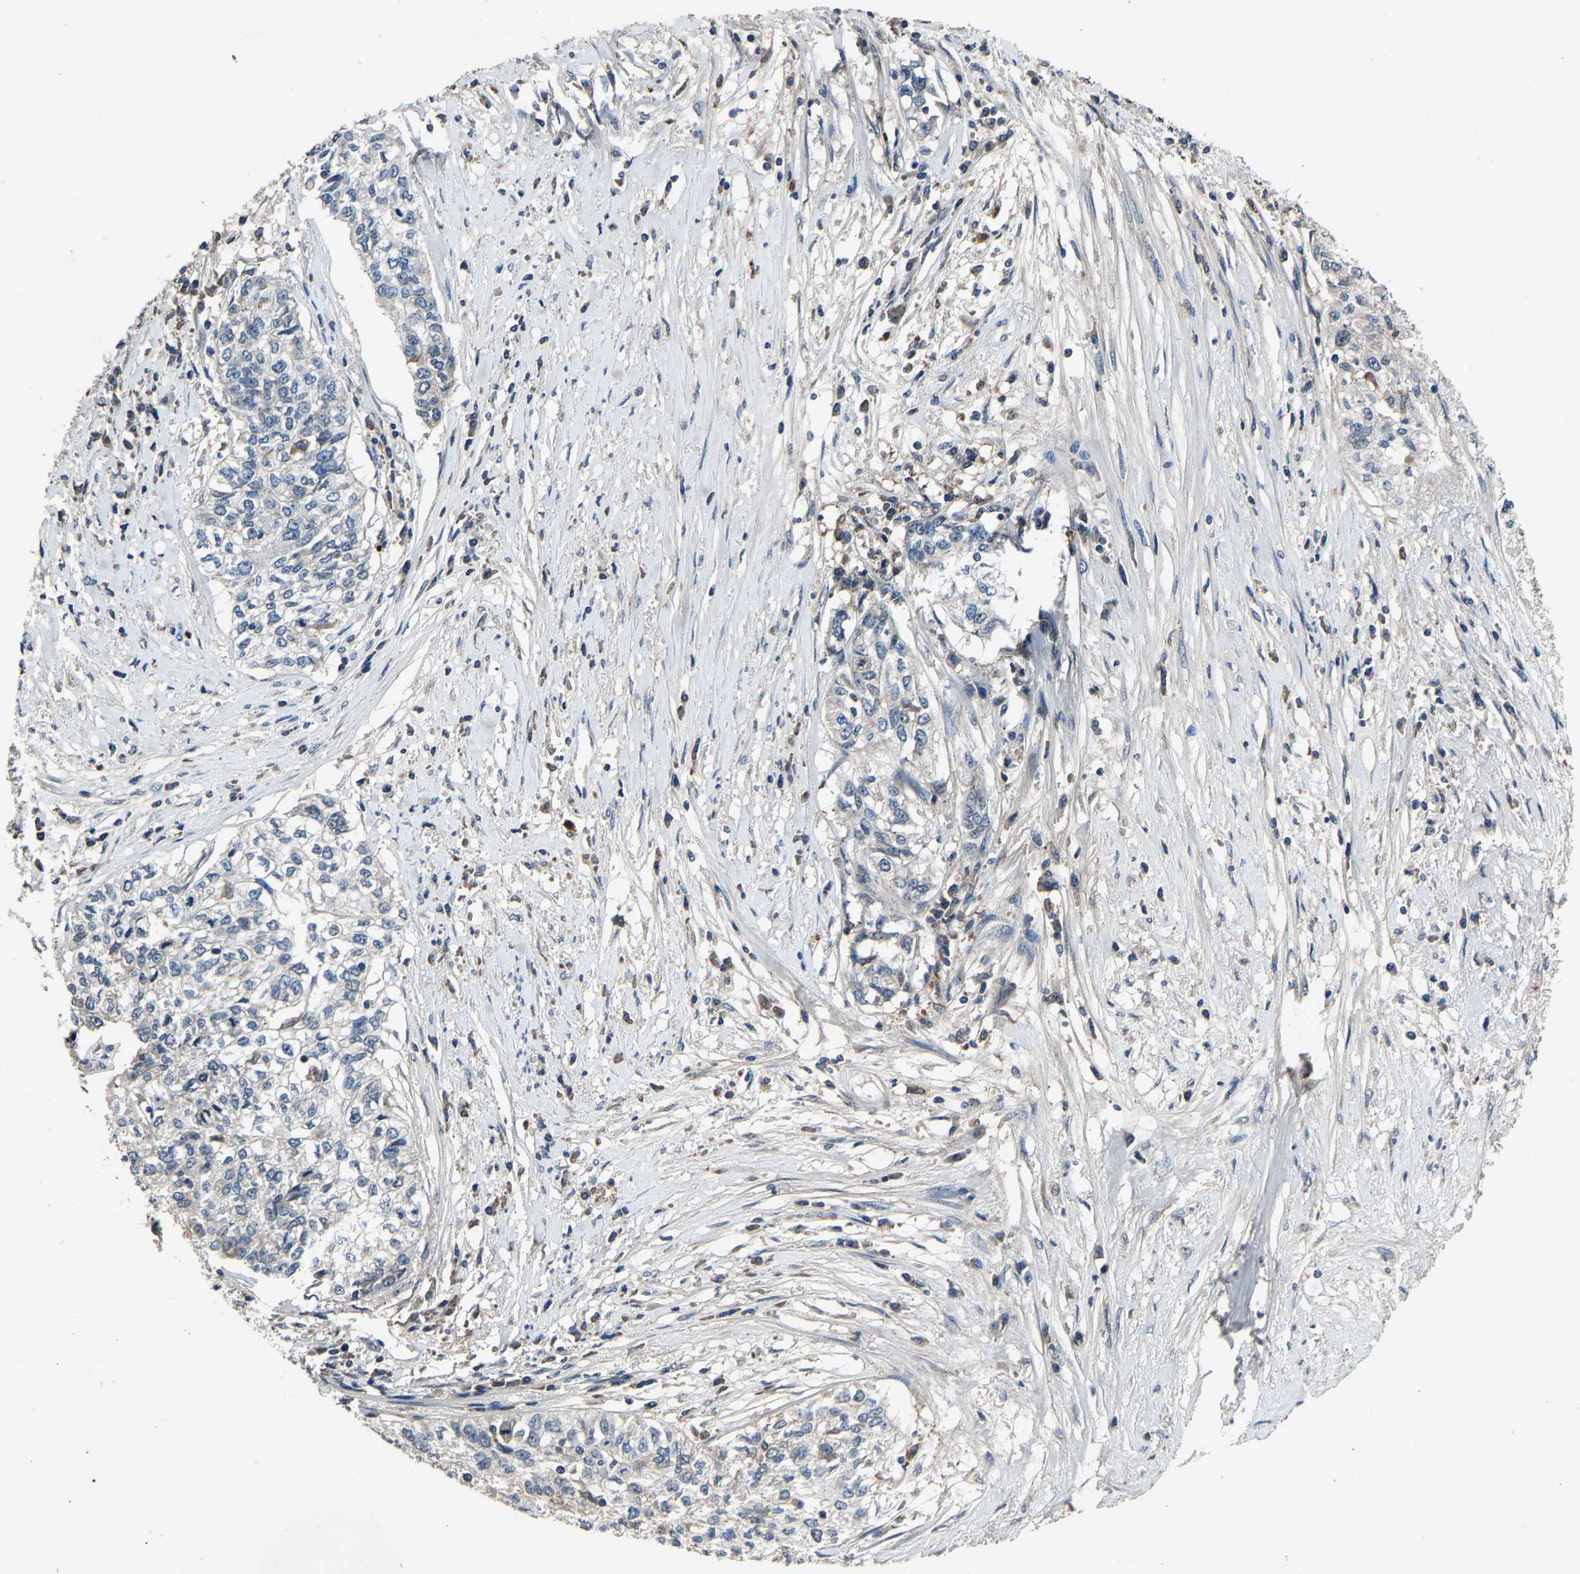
{"staining": {"intensity": "negative", "quantity": "none", "location": "none"}, "tissue": "cervical cancer", "cell_type": "Tumor cells", "image_type": "cancer", "snomed": [{"axis": "morphology", "description": "Squamous cell carcinoma, NOS"}, {"axis": "topography", "description": "Cervix"}], "caption": "IHC histopathology image of human cervical squamous cell carcinoma stained for a protein (brown), which demonstrates no positivity in tumor cells. (IHC, brightfield microscopy, high magnification).", "gene": "PCNX2", "patient": {"sex": "female", "age": 57}}